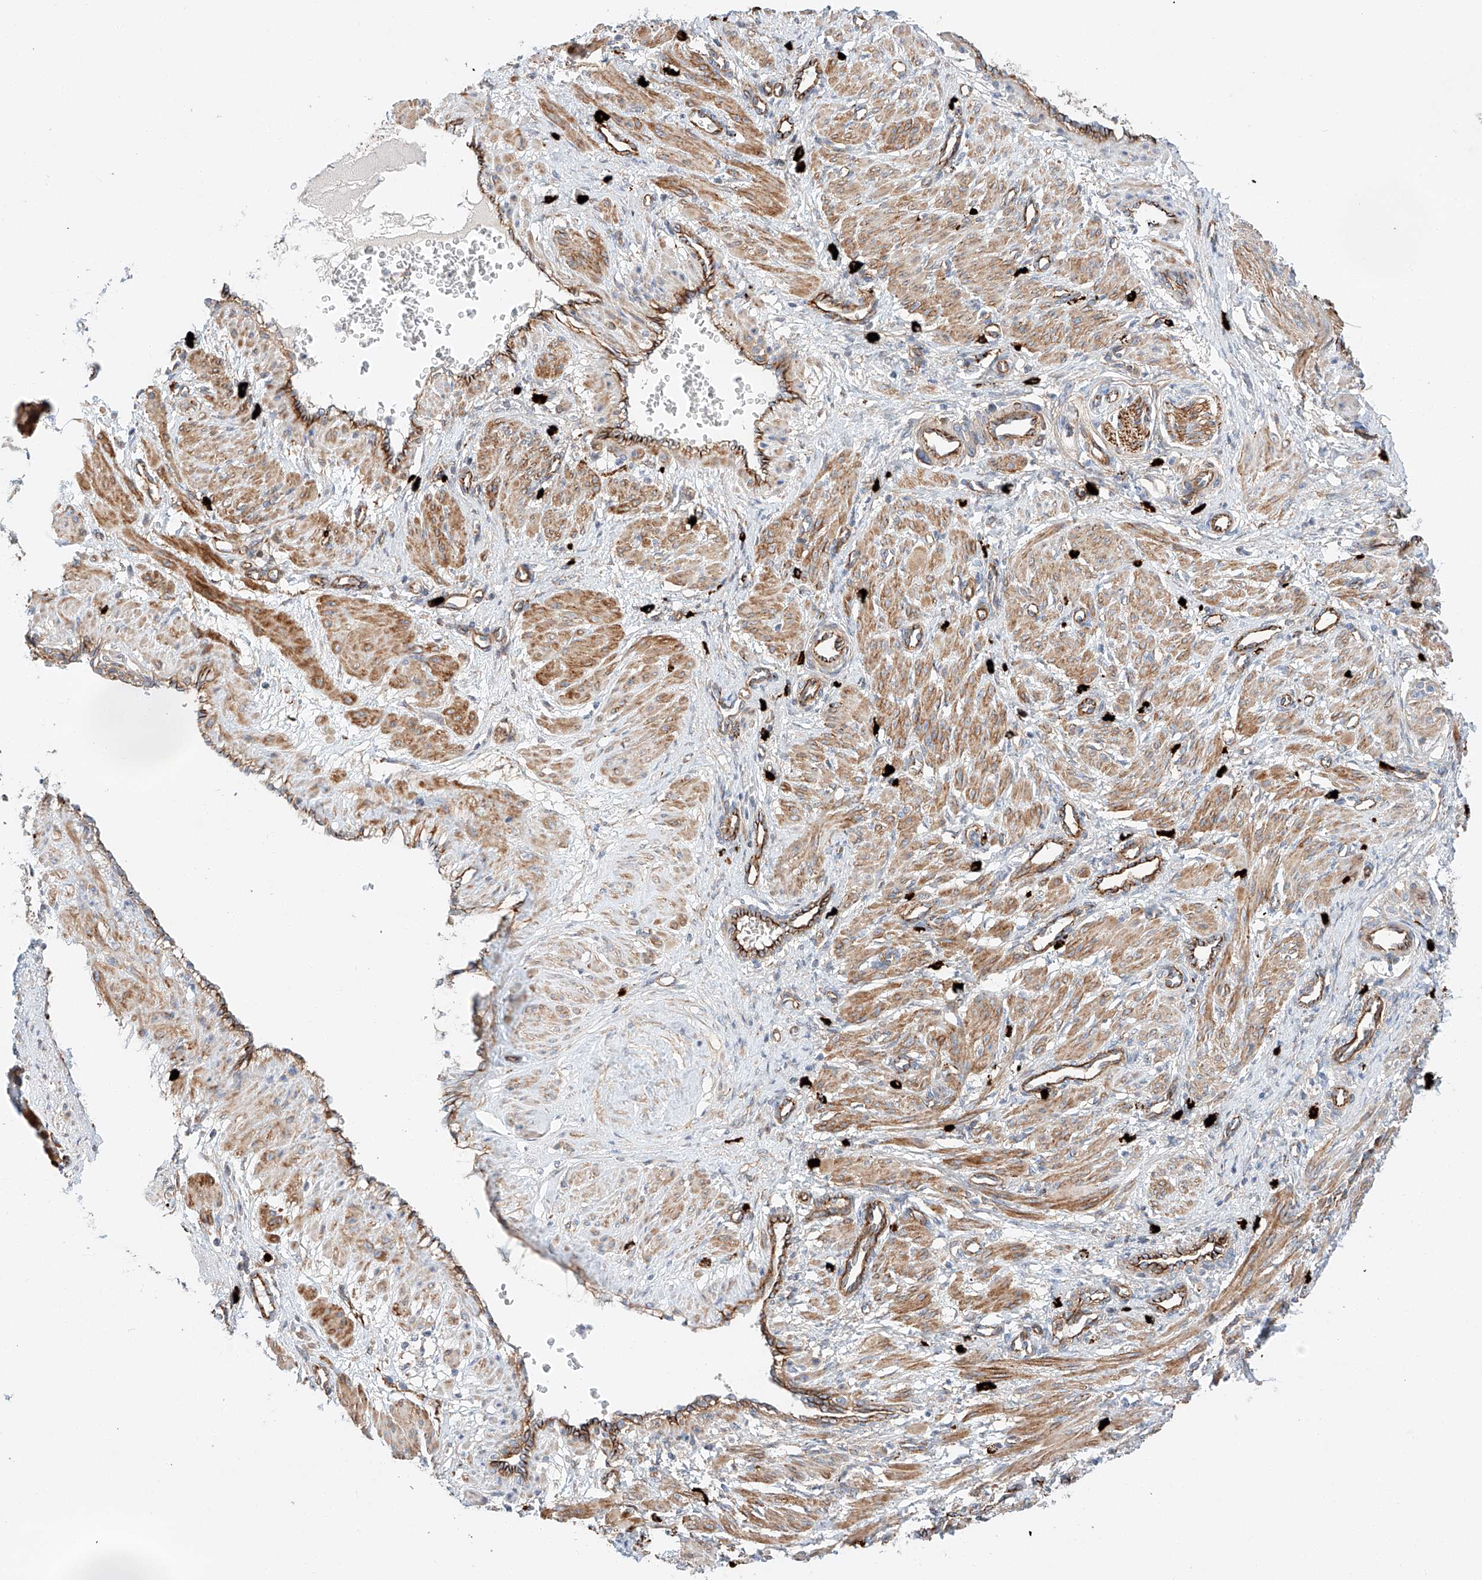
{"staining": {"intensity": "moderate", "quantity": ">75%", "location": "cytoplasmic/membranous"}, "tissue": "smooth muscle", "cell_type": "Smooth muscle cells", "image_type": "normal", "snomed": [{"axis": "morphology", "description": "Normal tissue, NOS"}, {"axis": "topography", "description": "Endometrium"}], "caption": "DAB immunohistochemical staining of benign human smooth muscle demonstrates moderate cytoplasmic/membranous protein staining in approximately >75% of smooth muscle cells. (DAB (3,3'-diaminobenzidine) IHC with brightfield microscopy, high magnification).", "gene": "MINDY4", "patient": {"sex": "female", "age": 33}}